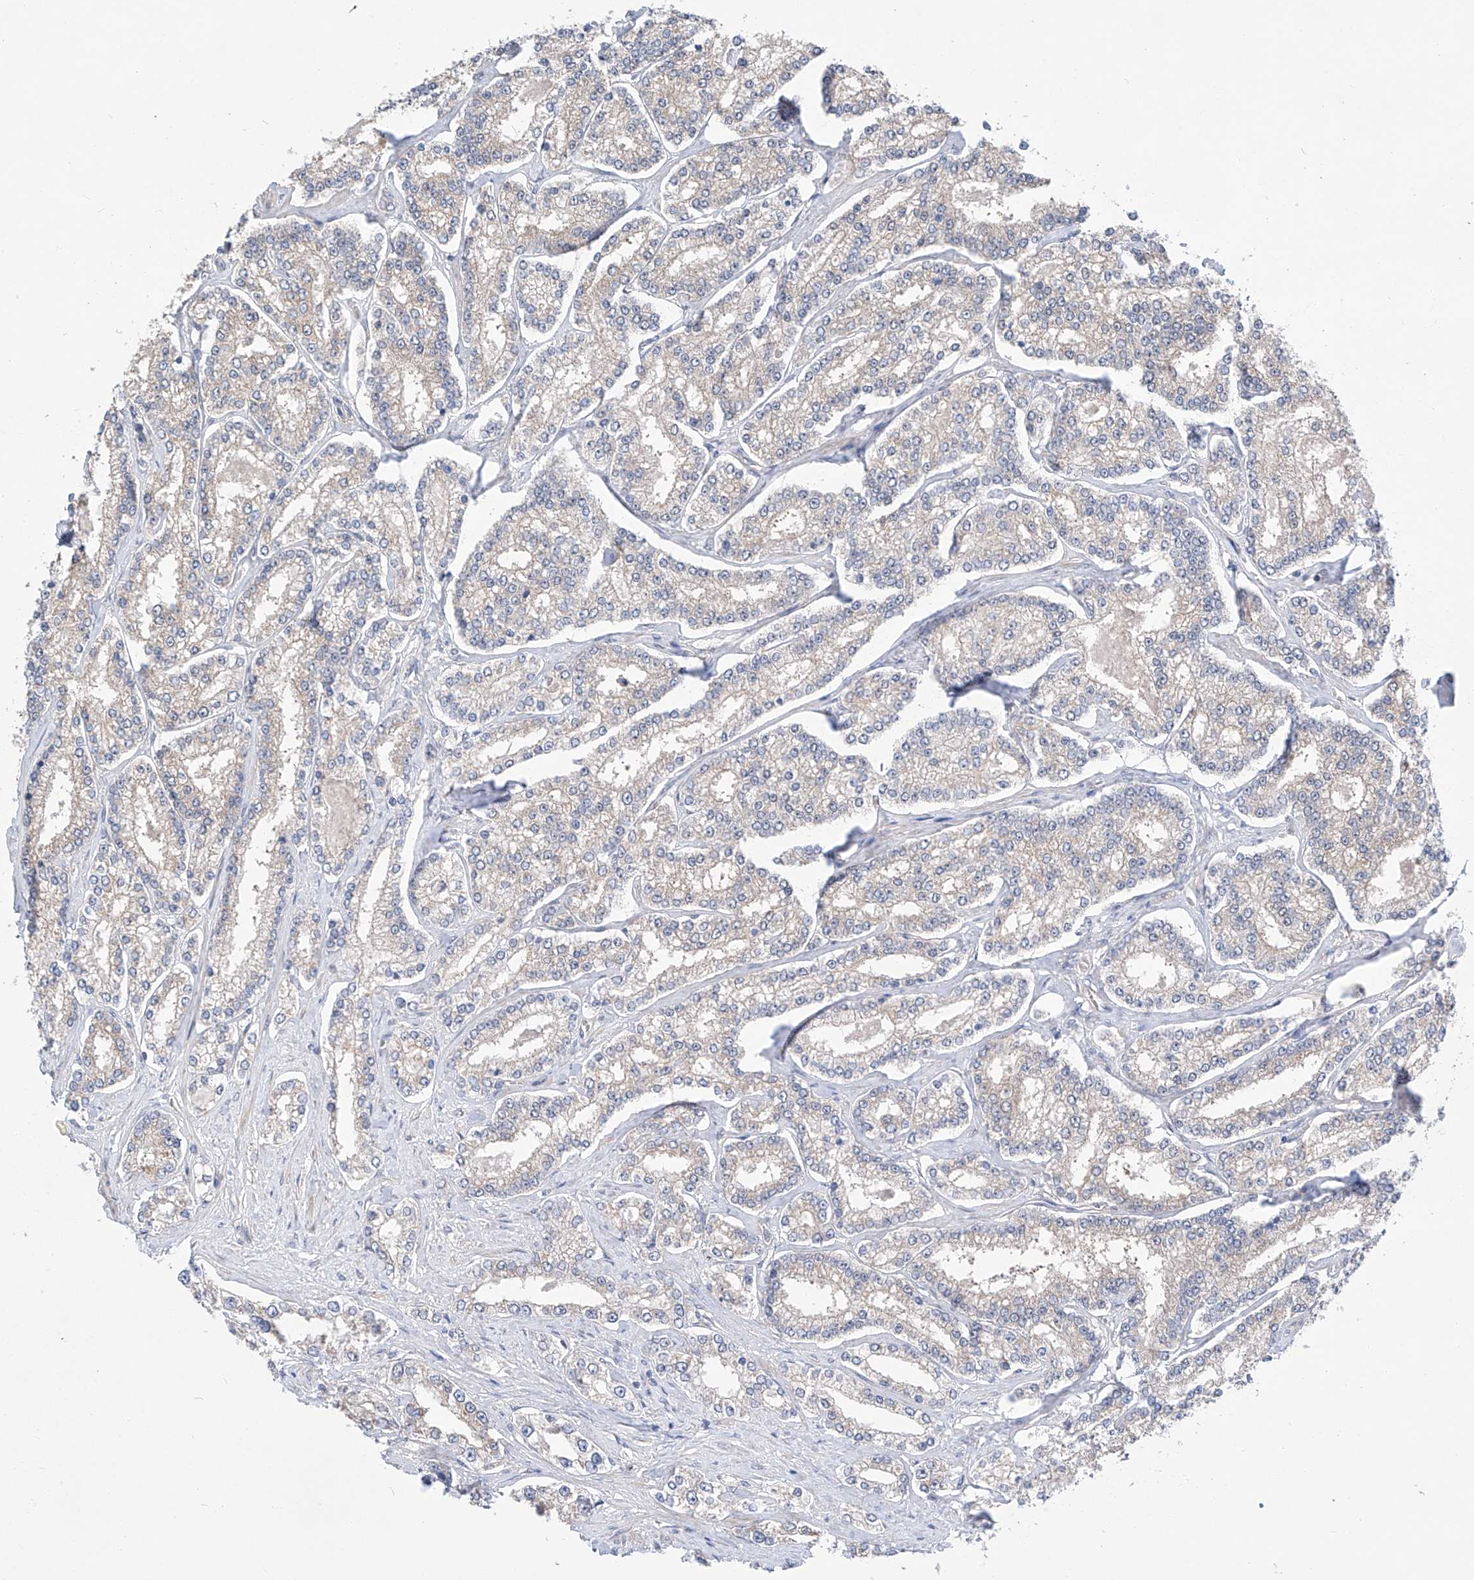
{"staining": {"intensity": "negative", "quantity": "none", "location": "none"}, "tissue": "prostate cancer", "cell_type": "Tumor cells", "image_type": "cancer", "snomed": [{"axis": "morphology", "description": "Normal tissue, NOS"}, {"axis": "morphology", "description": "Adenocarcinoma, High grade"}, {"axis": "topography", "description": "Prostate"}], "caption": "IHC micrograph of human prostate cancer (adenocarcinoma (high-grade)) stained for a protein (brown), which shows no positivity in tumor cells.", "gene": "SLC22A7", "patient": {"sex": "male", "age": 83}}